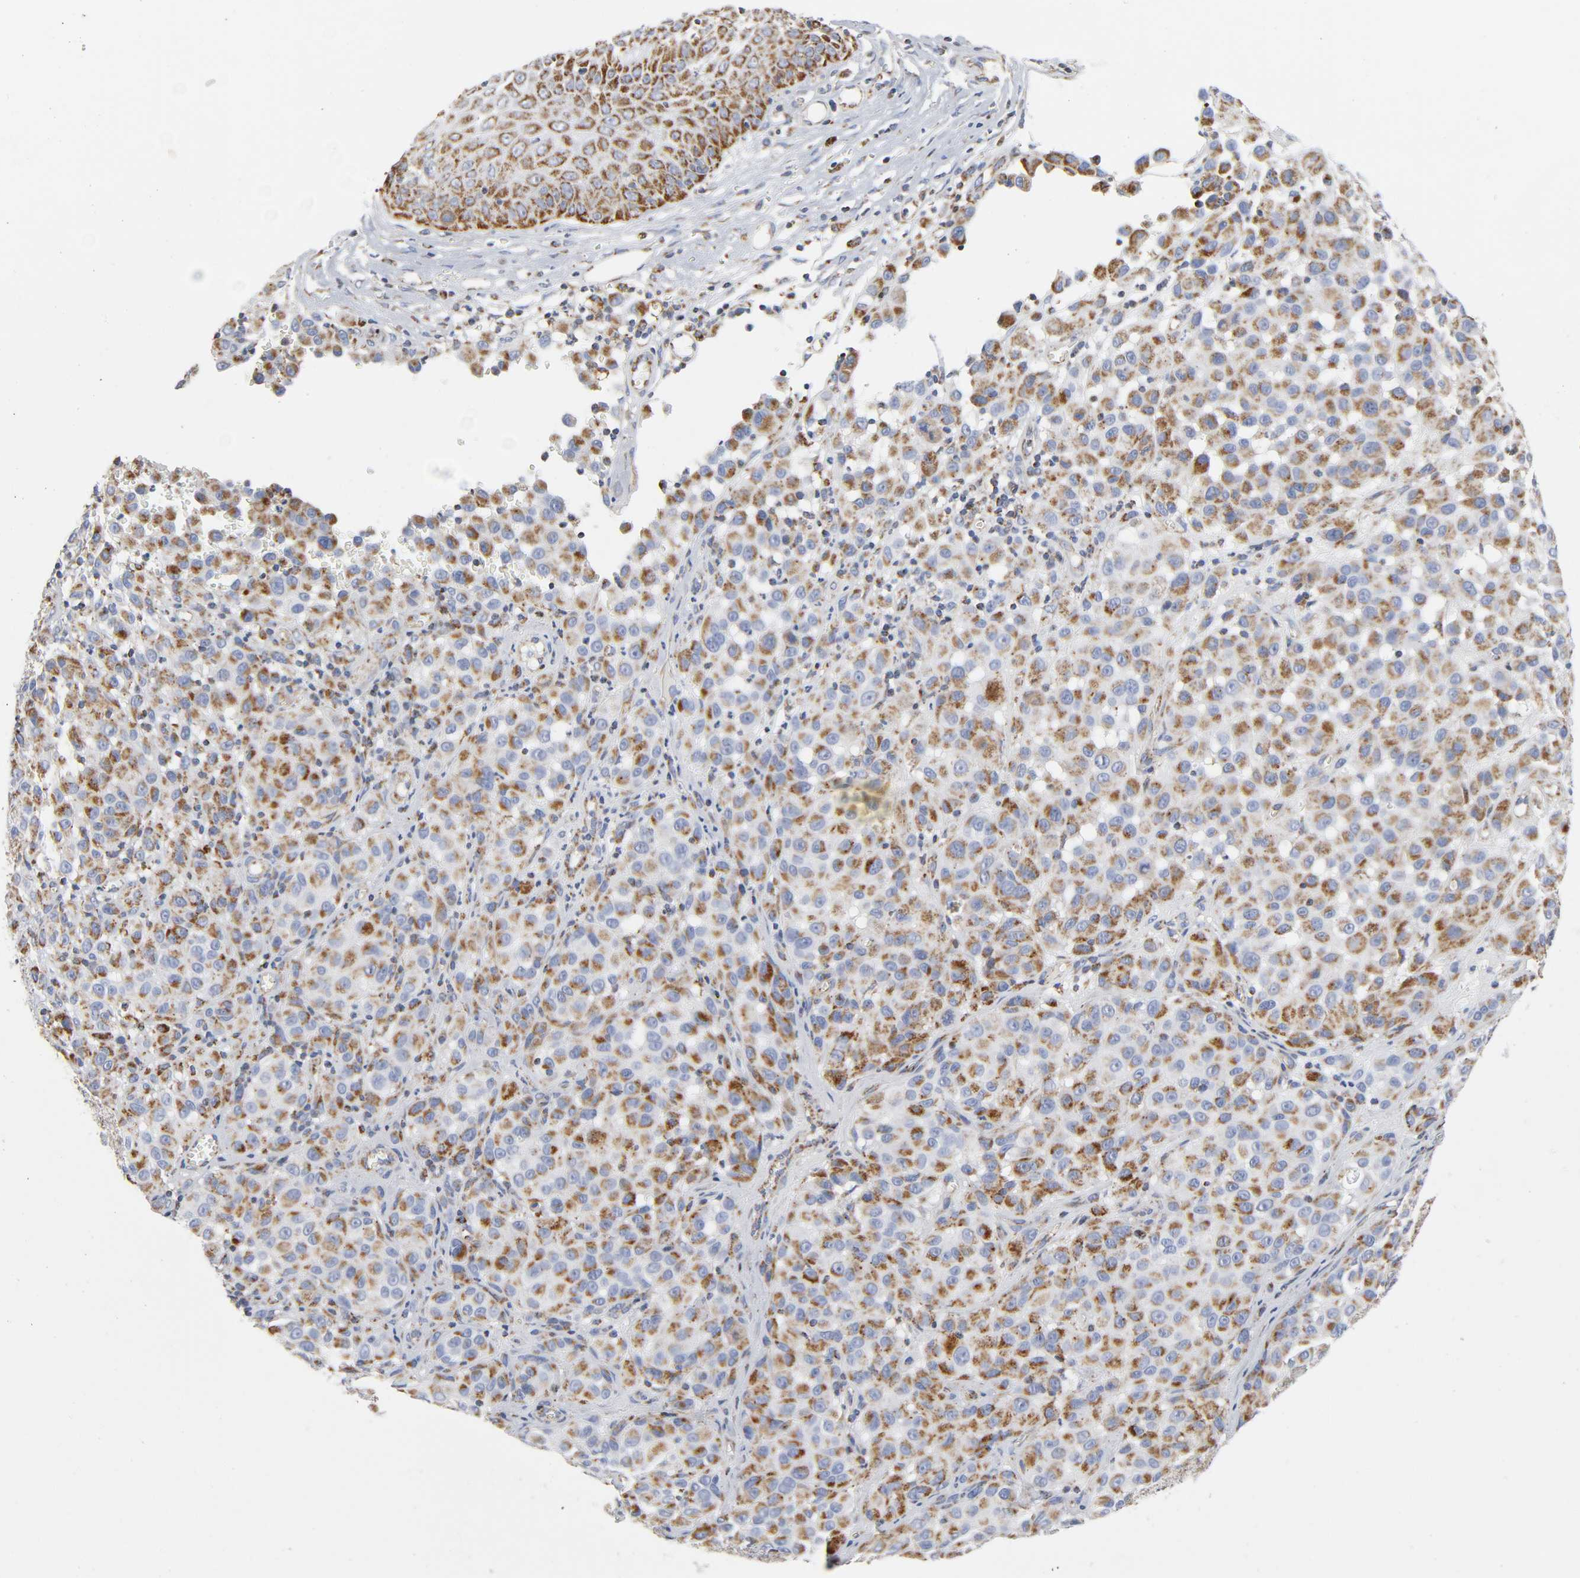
{"staining": {"intensity": "moderate", "quantity": ">75%", "location": "cytoplasmic/membranous"}, "tissue": "melanoma", "cell_type": "Tumor cells", "image_type": "cancer", "snomed": [{"axis": "morphology", "description": "Malignant melanoma, NOS"}, {"axis": "topography", "description": "Skin"}], "caption": "Immunohistochemistry (IHC) (DAB) staining of human malignant melanoma reveals moderate cytoplasmic/membranous protein staining in approximately >75% of tumor cells.", "gene": "BAK1", "patient": {"sex": "female", "age": 21}}